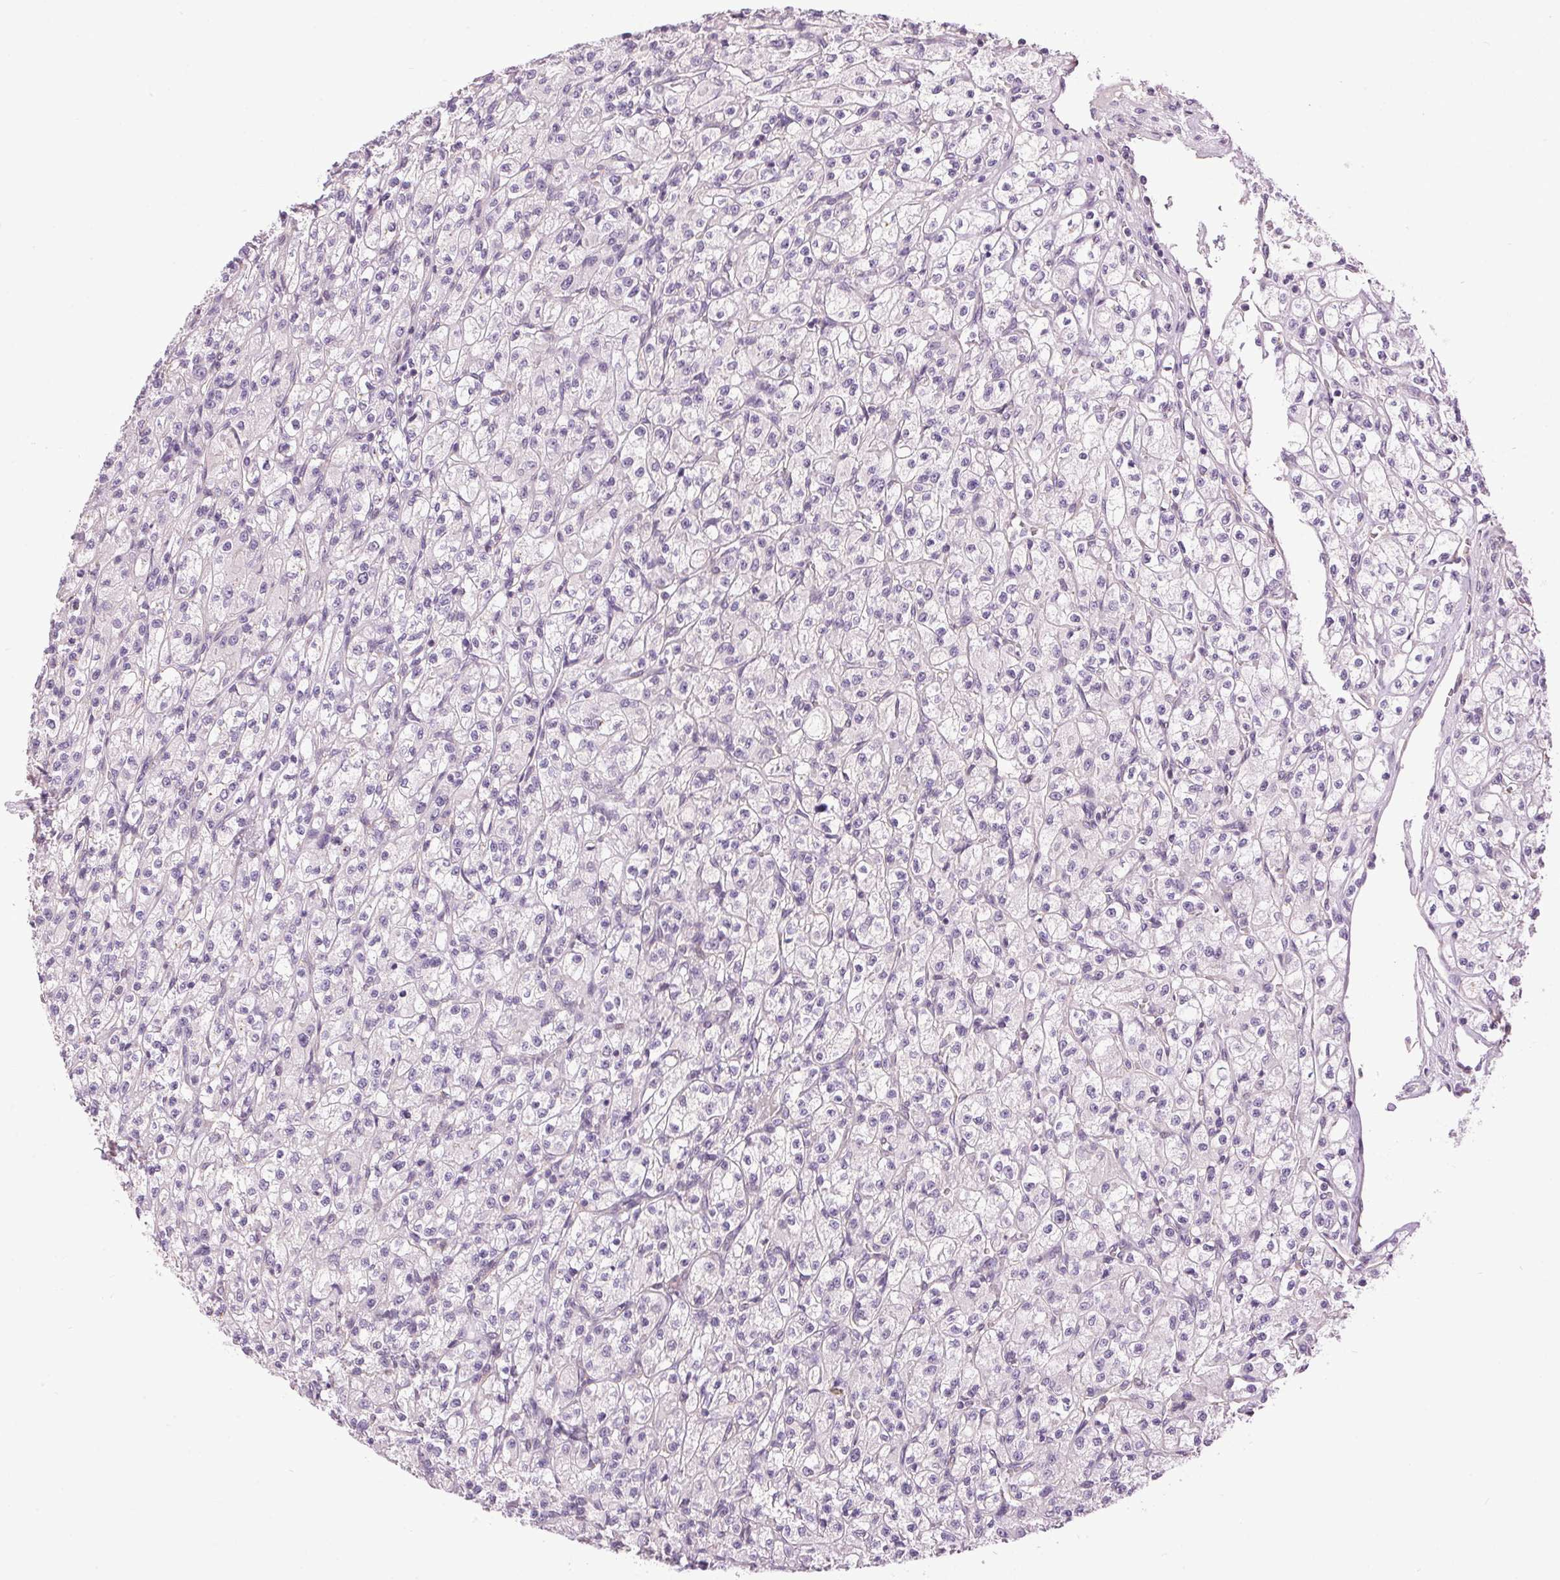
{"staining": {"intensity": "negative", "quantity": "none", "location": "none"}, "tissue": "renal cancer", "cell_type": "Tumor cells", "image_type": "cancer", "snomed": [{"axis": "morphology", "description": "Adenocarcinoma, NOS"}, {"axis": "topography", "description": "Kidney"}], "caption": "A high-resolution photomicrograph shows immunohistochemistry (IHC) staining of renal adenocarcinoma, which displays no significant expression in tumor cells.", "gene": "GOLPH3", "patient": {"sex": "female", "age": 70}}